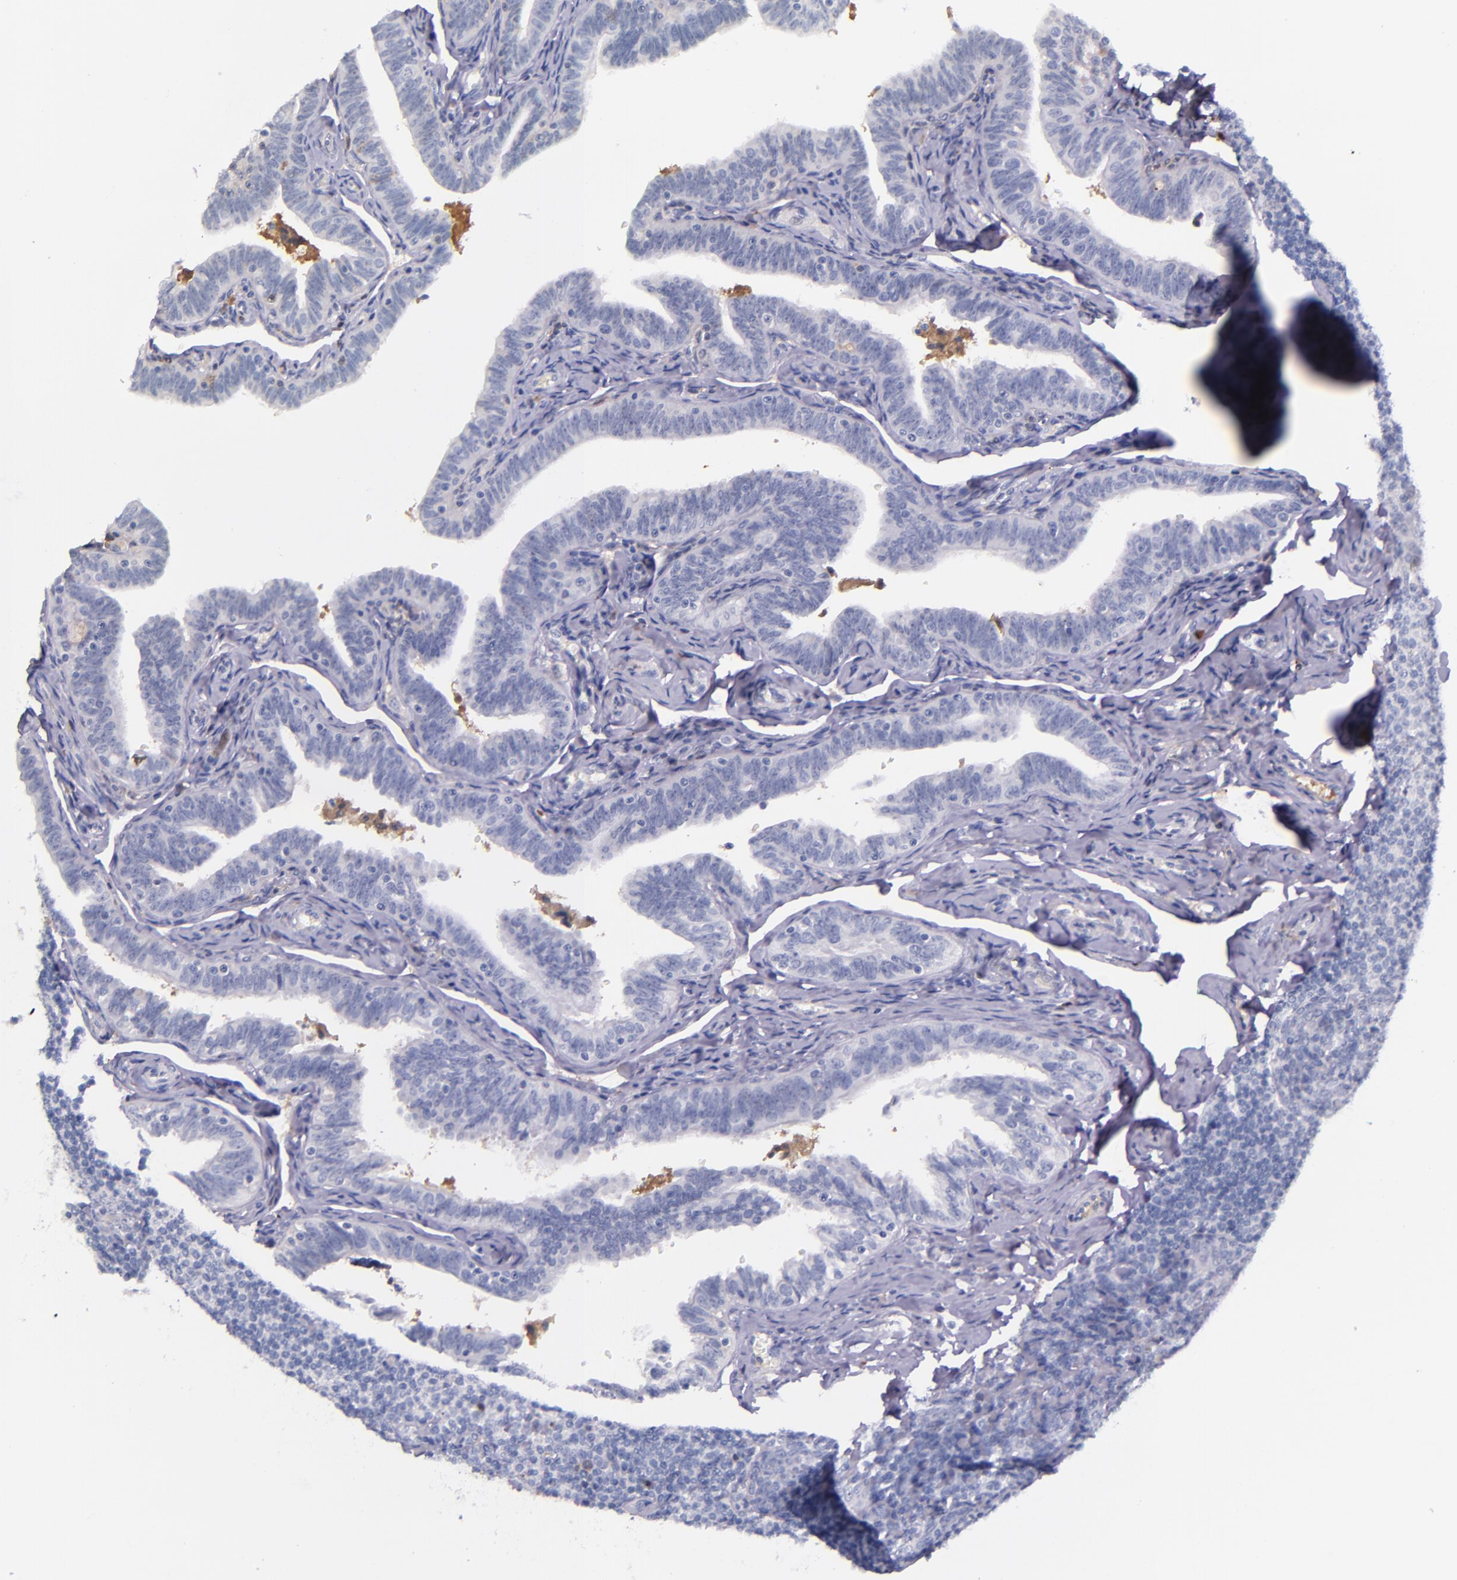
{"staining": {"intensity": "negative", "quantity": "none", "location": "none"}, "tissue": "fallopian tube", "cell_type": "Glandular cells", "image_type": "normal", "snomed": [{"axis": "morphology", "description": "Normal tissue, NOS"}, {"axis": "topography", "description": "Fallopian tube"}, {"axis": "topography", "description": "Ovary"}], "caption": "IHC of benign fallopian tube shows no positivity in glandular cells. (Brightfield microscopy of DAB (3,3'-diaminobenzidine) immunohistochemistry (IHC) at high magnification).", "gene": "KNG1", "patient": {"sex": "female", "age": 69}}